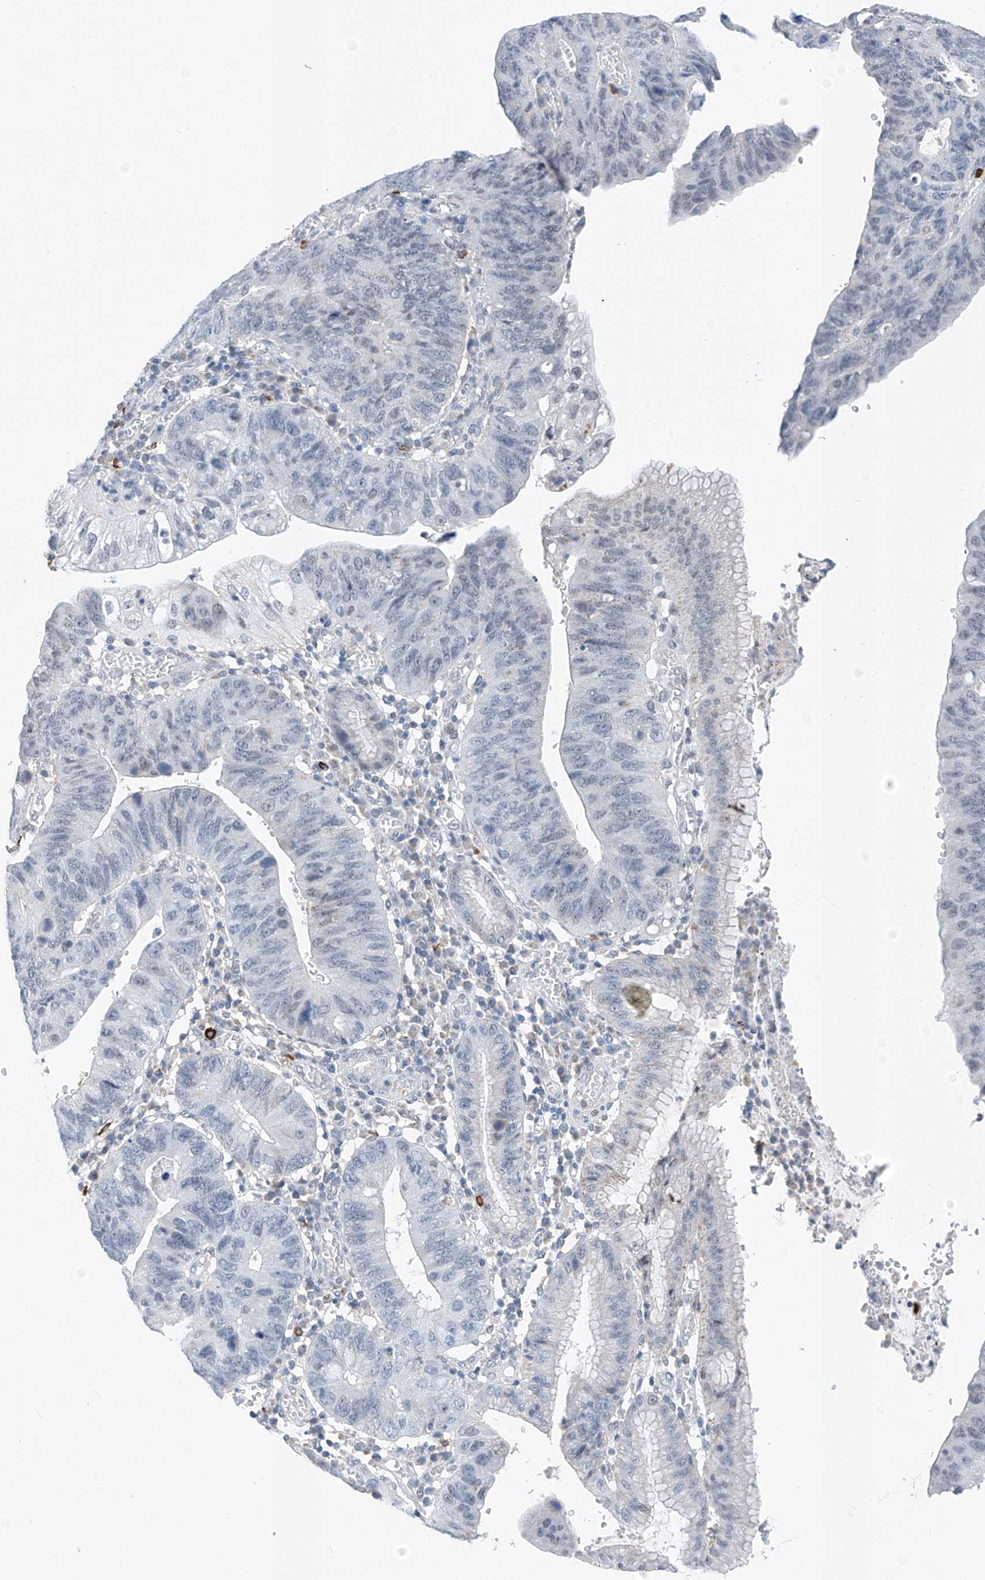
{"staining": {"intensity": "negative", "quantity": "none", "location": "none"}, "tissue": "stomach cancer", "cell_type": "Tumor cells", "image_type": "cancer", "snomed": [{"axis": "morphology", "description": "Adenocarcinoma, NOS"}, {"axis": "topography", "description": "Stomach"}], "caption": "Tumor cells are negative for protein expression in human stomach adenocarcinoma. (DAB (3,3'-diaminobenzidine) immunohistochemistry (IHC) visualized using brightfield microscopy, high magnification).", "gene": "KLF15", "patient": {"sex": "male", "age": 59}}